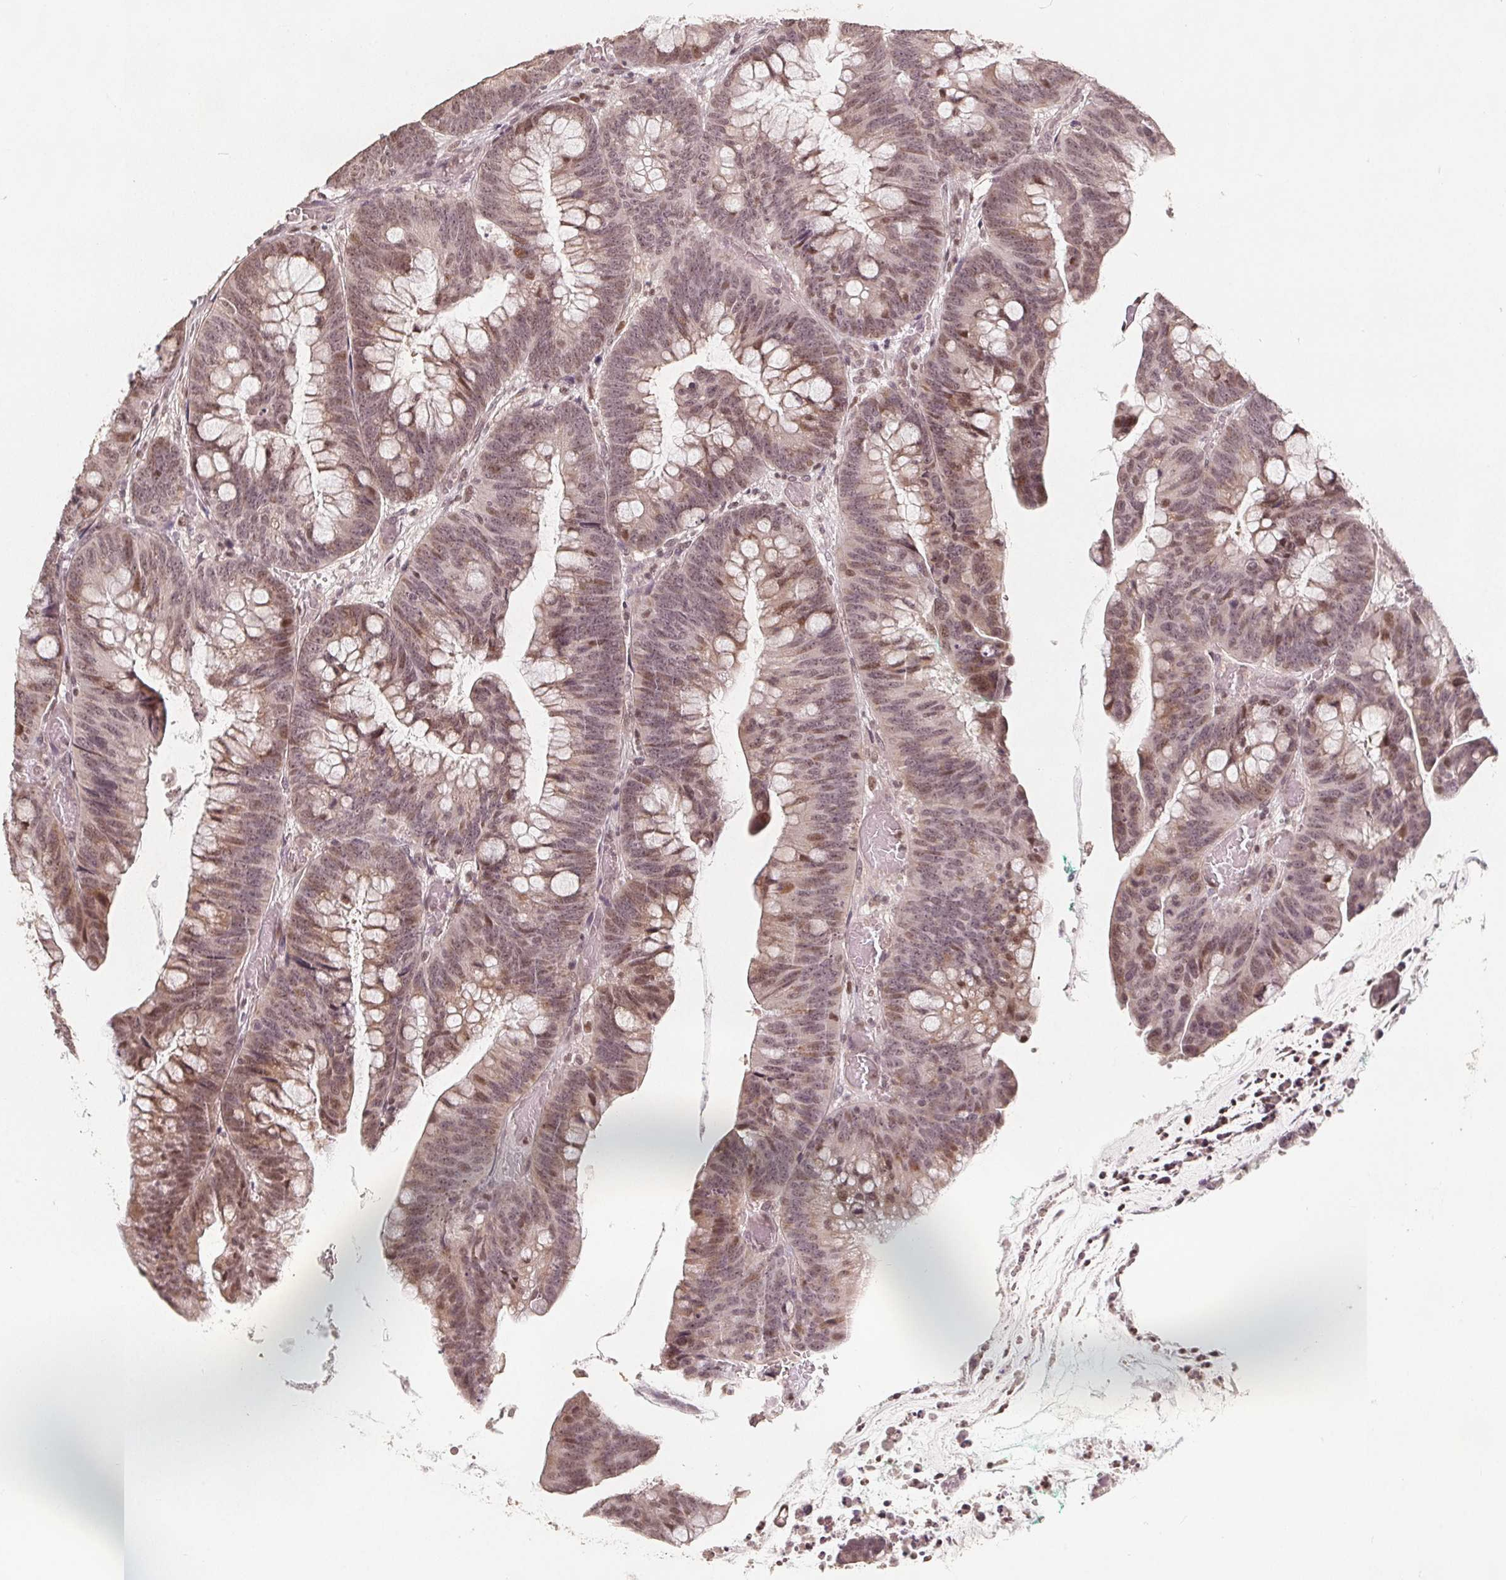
{"staining": {"intensity": "weak", "quantity": ">75%", "location": "nuclear"}, "tissue": "colorectal cancer", "cell_type": "Tumor cells", "image_type": "cancer", "snomed": [{"axis": "morphology", "description": "Adenocarcinoma, NOS"}, {"axis": "topography", "description": "Colon"}], "caption": "Brown immunohistochemical staining in human colorectal cancer demonstrates weak nuclear positivity in approximately >75% of tumor cells.", "gene": "CCDC138", "patient": {"sex": "male", "age": 62}}